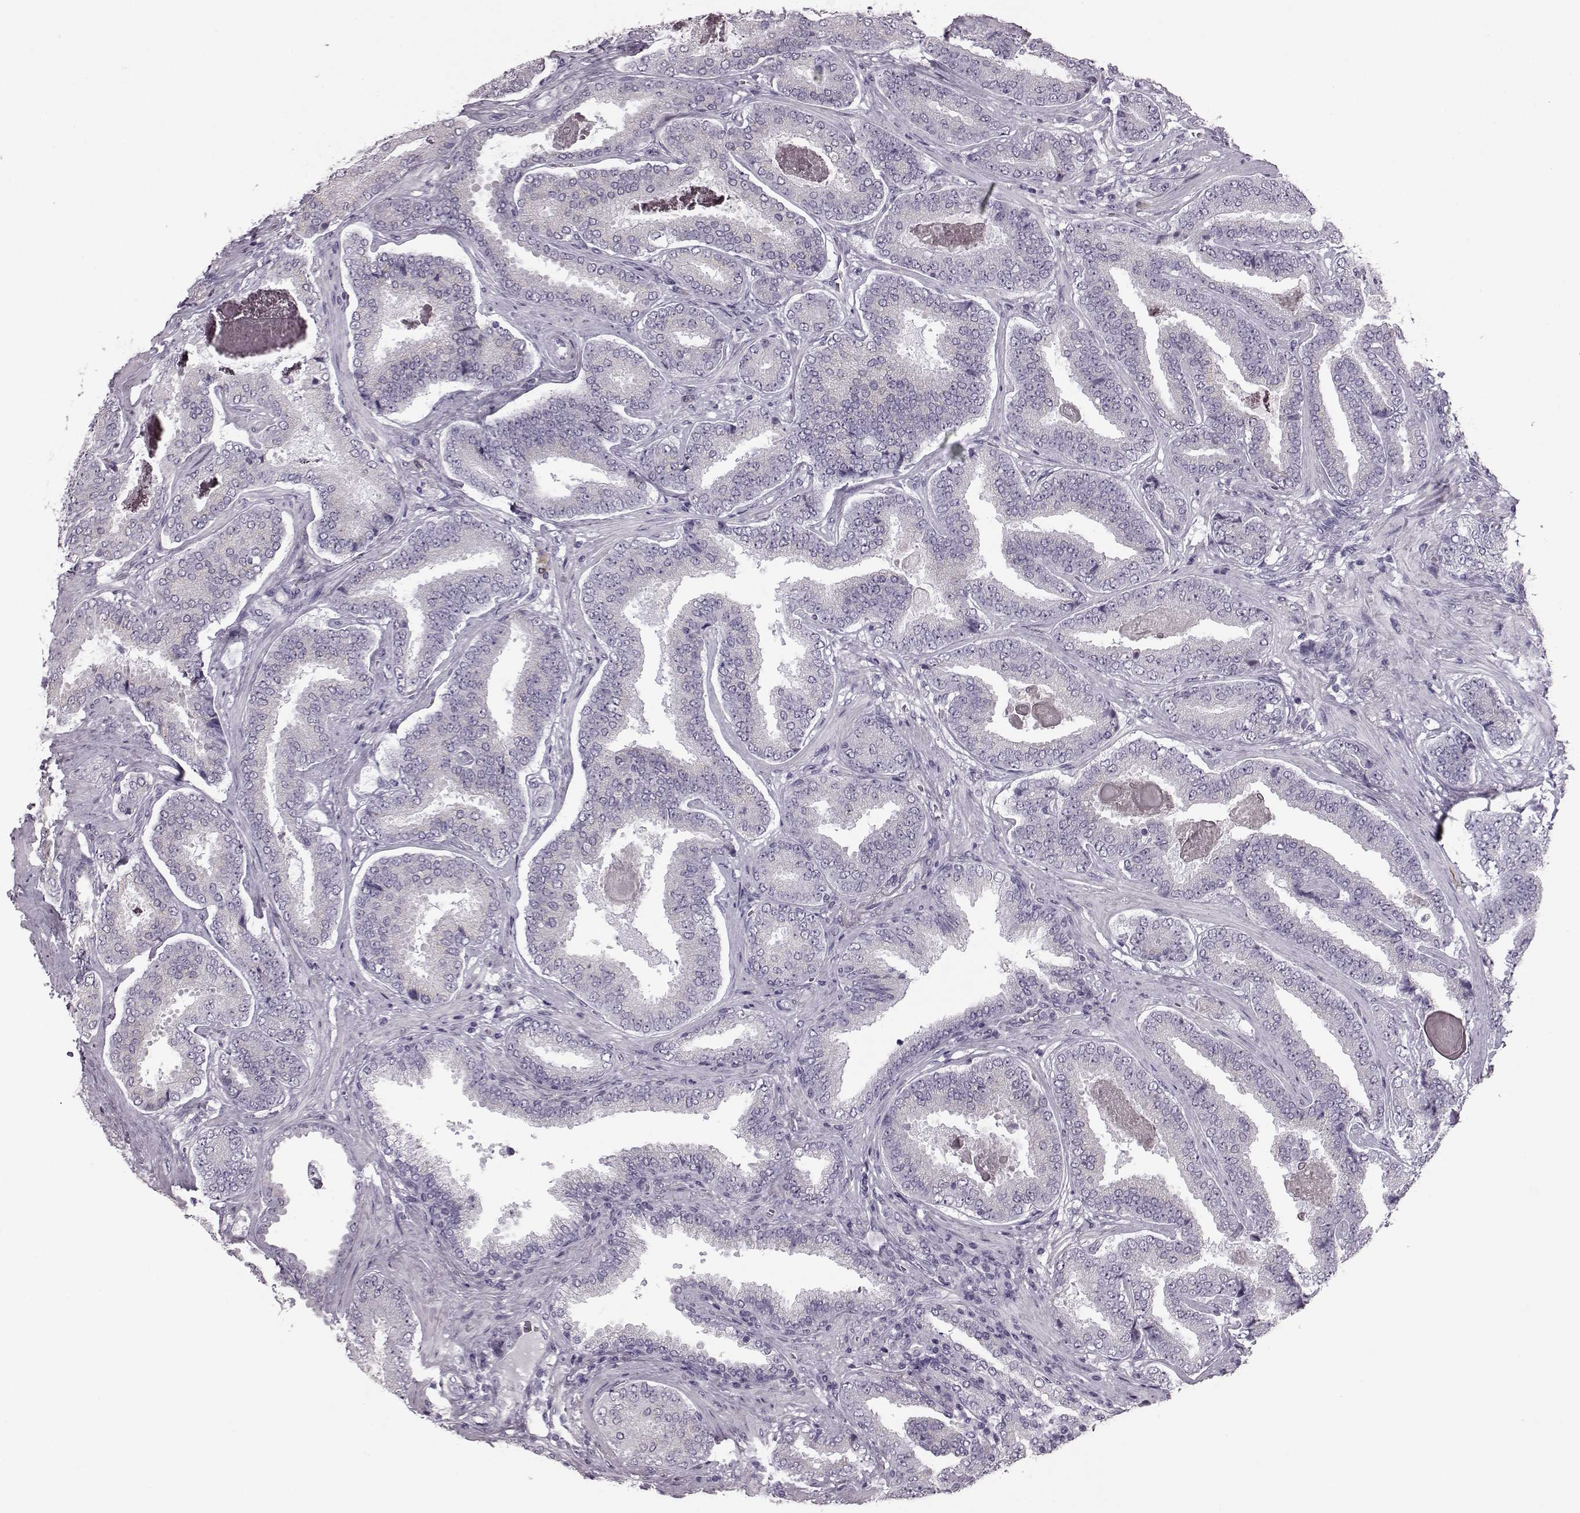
{"staining": {"intensity": "negative", "quantity": "none", "location": "none"}, "tissue": "prostate cancer", "cell_type": "Tumor cells", "image_type": "cancer", "snomed": [{"axis": "morphology", "description": "Adenocarcinoma, NOS"}, {"axis": "topography", "description": "Prostate"}], "caption": "The immunohistochemistry photomicrograph has no significant positivity in tumor cells of prostate adenocarcinoma tissue.", "gene": "JSRP1", "patient": {"sex": "male", "age": 64}}